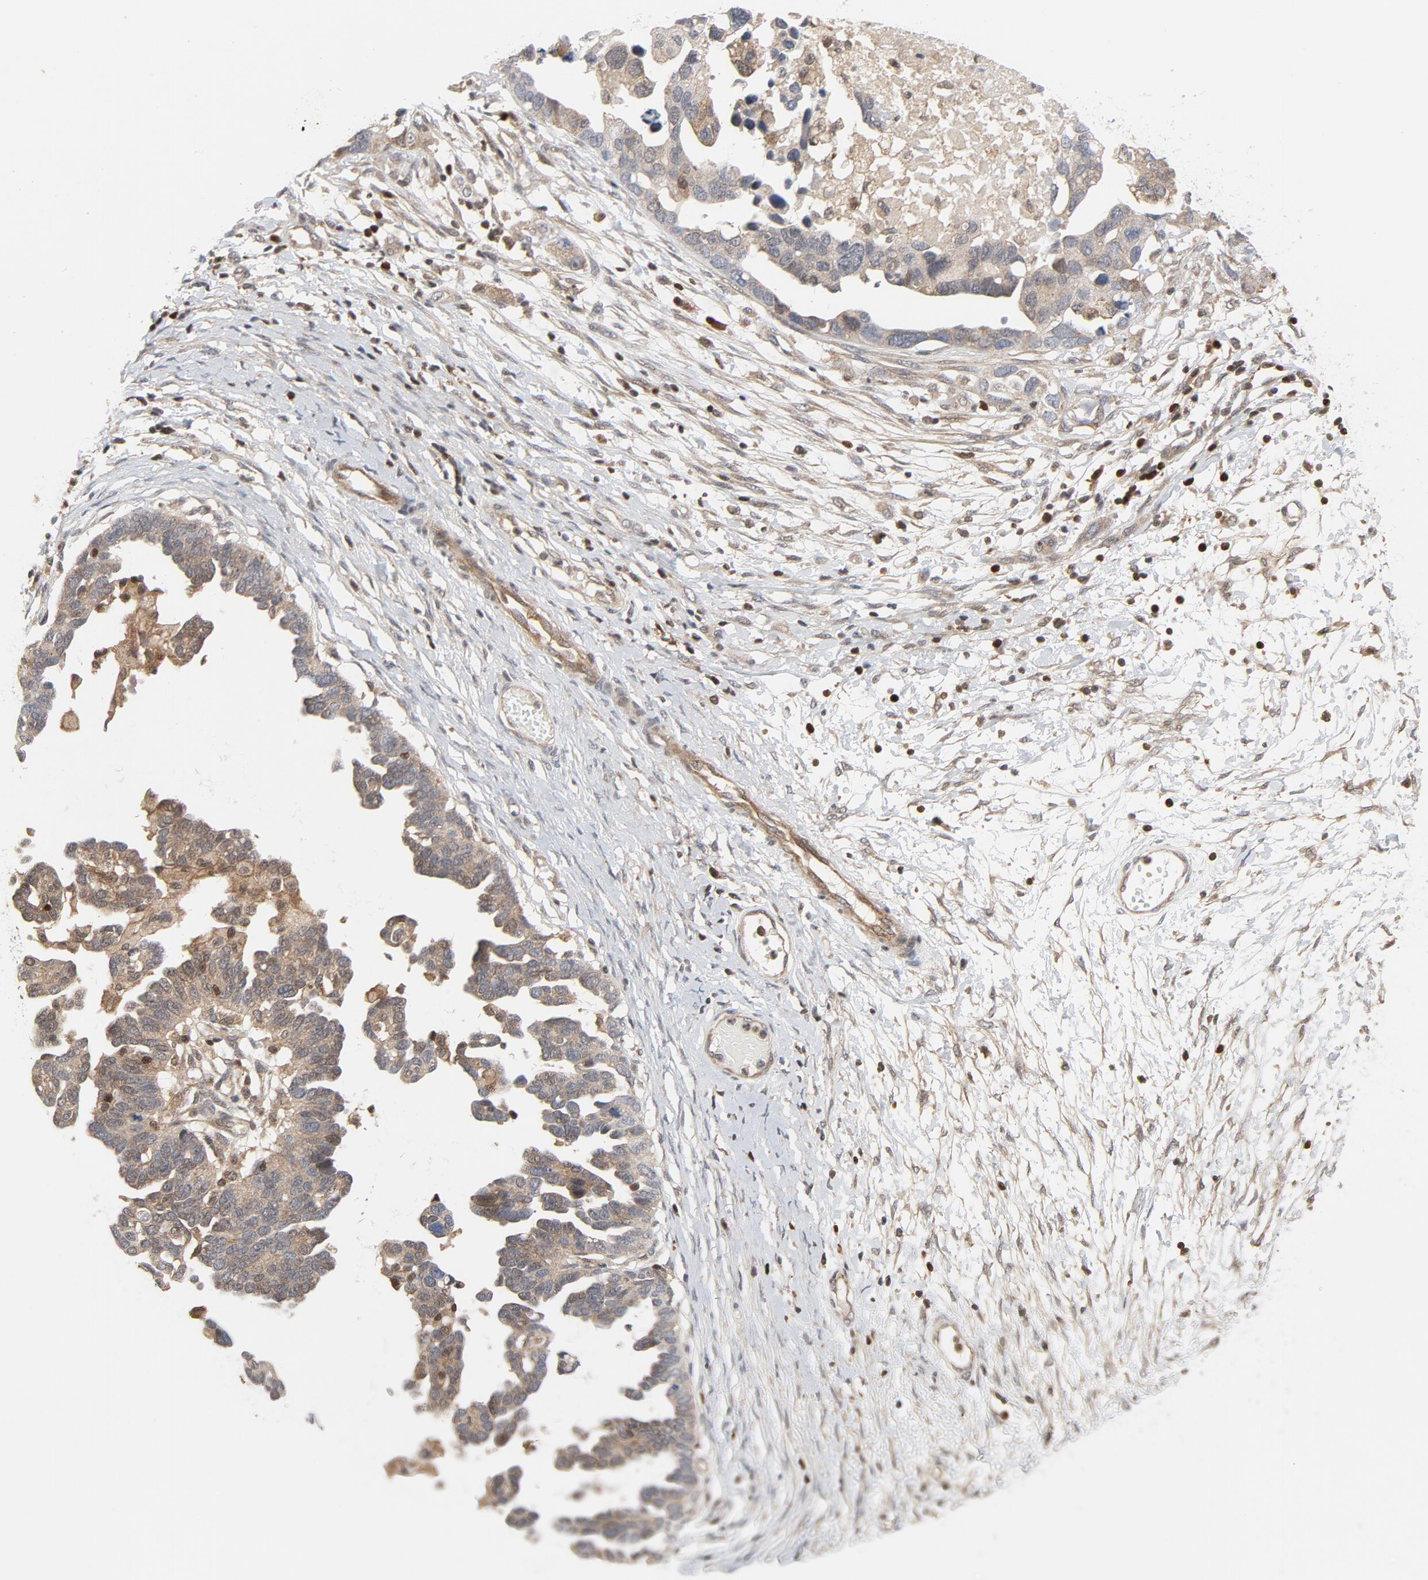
{"staining": {"intensity": "weak", "quantity": "25%-75%", "location": "cytoplasmic/membranous"}, "tissue": "ovarian cancer", "cell_type": "Tumor cells", "image_type": "cancer", "snomed": [{"axis": "morphology", "description": "Cystadenocarcinoma, serous, NOS"}, {"axis": "topography", "description": "Ovary"}], "caption": "Serous cystadenocarcinoma (ovarian) was stained to show a protein in brown. There is low levels of weak cytoplasmic/membranous staining in about 25%-75% of tumor cells. The staining is performed using DAB (3,3'-diaminobenzidine) brown chromogen to label protein expression. The nuclei are counter-stained blue using hematoxylin.", "gene": "TRADD", "patient": {"sex": "female", "age": 54}}